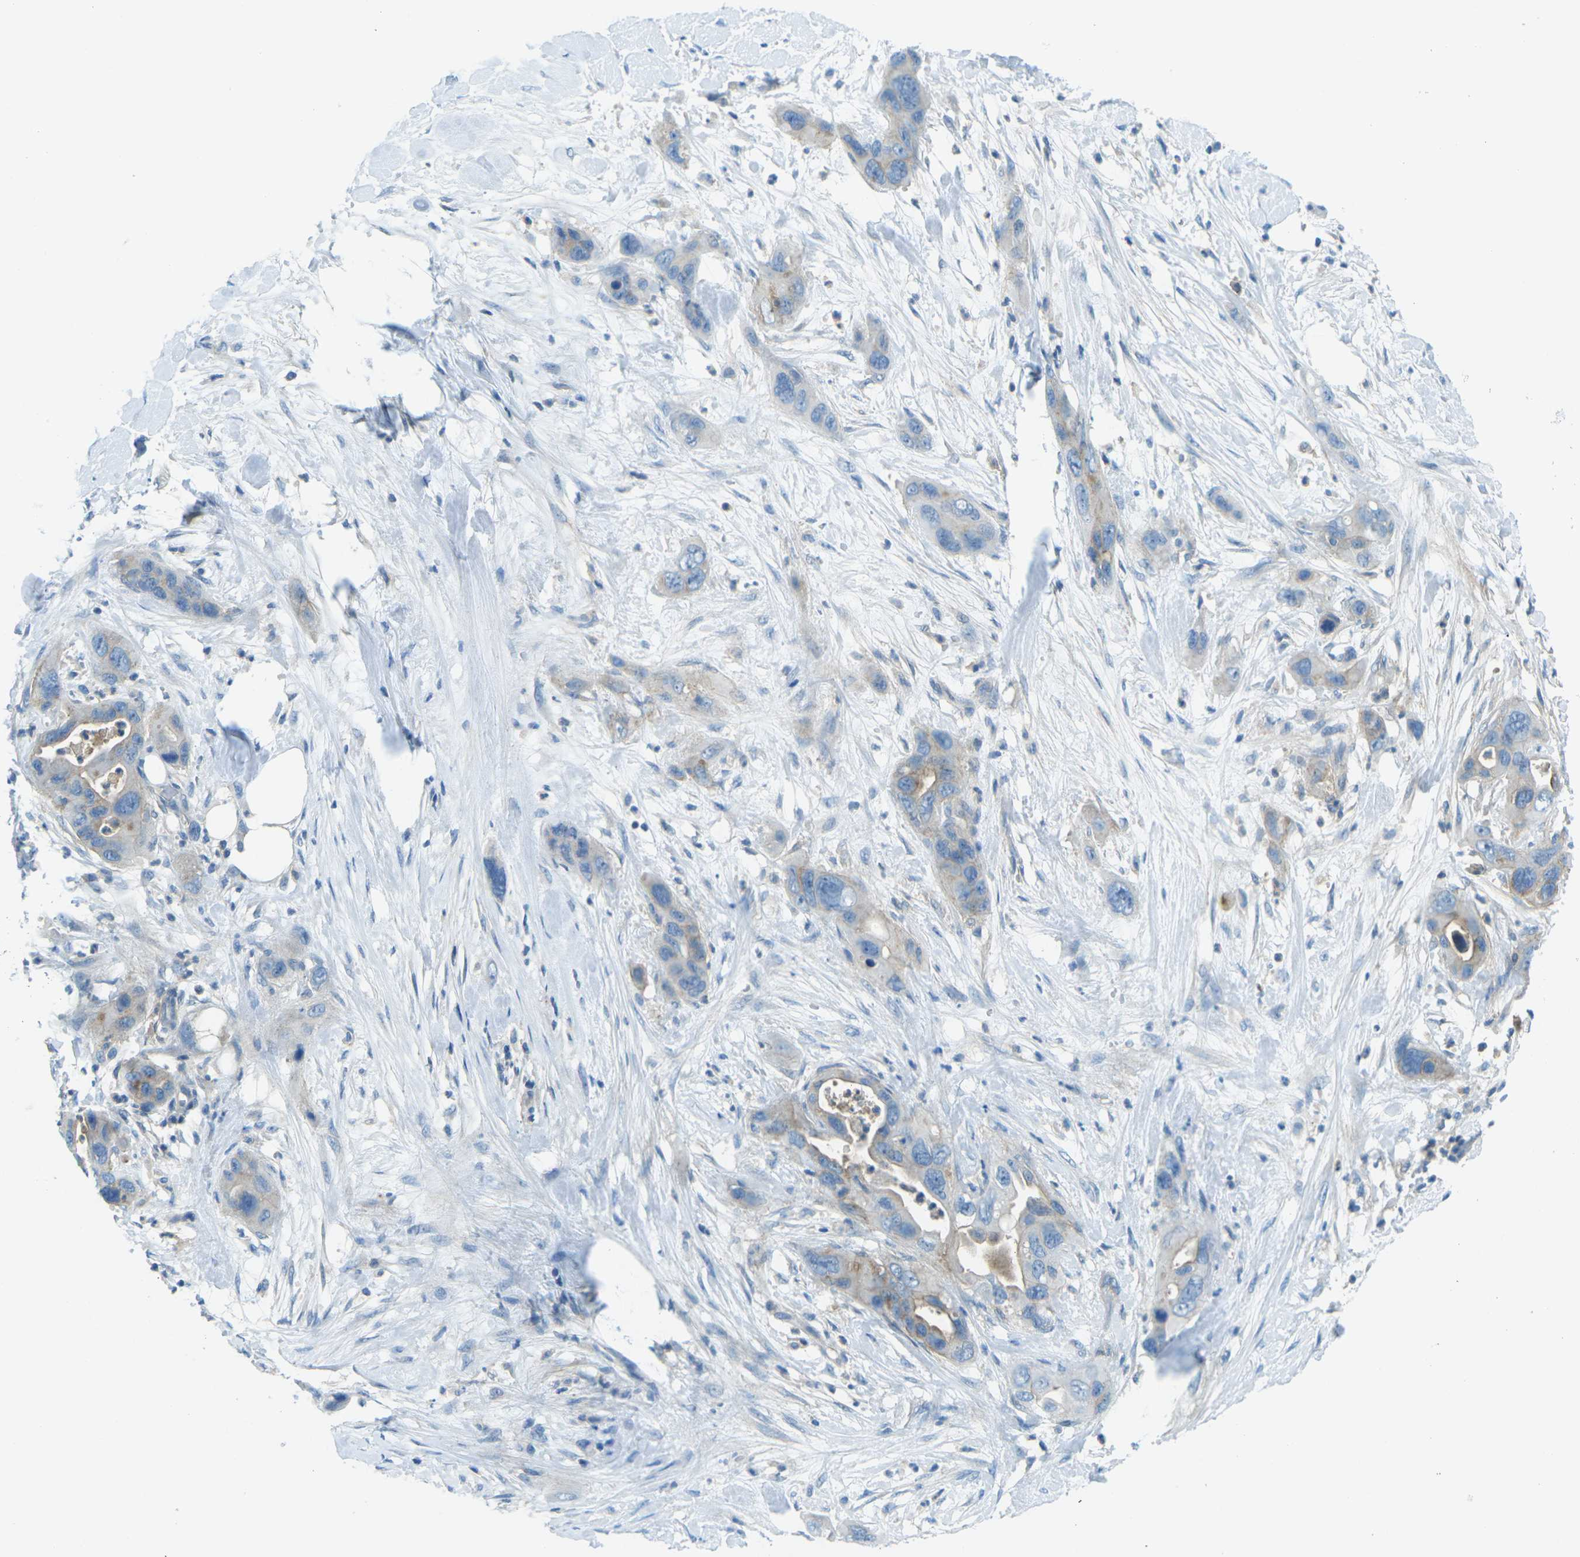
{"staining": {"intensity": "weak", "quantity": "25%-75%", "location": "cytoplasmic/membranous"}, "tissue": "pancreatic cancer", "cell_type": "Tumor cells", "image_type": "cancer", "snomed": [{"axis": "morphology", "description": "Adenocarcinoma, NOS"}, {"axis": "topography", "description": "Pancreas"}], "caption": "The histopathology image exhibits immunohistochemical staining of pancreatic adenocarcinoma. There is weak cytoplasmic/membranous expression is seen in approximately 25%-75% of tumor cells.", "gene": "CD47", "patient": {"sex": "female", "age": 71}}